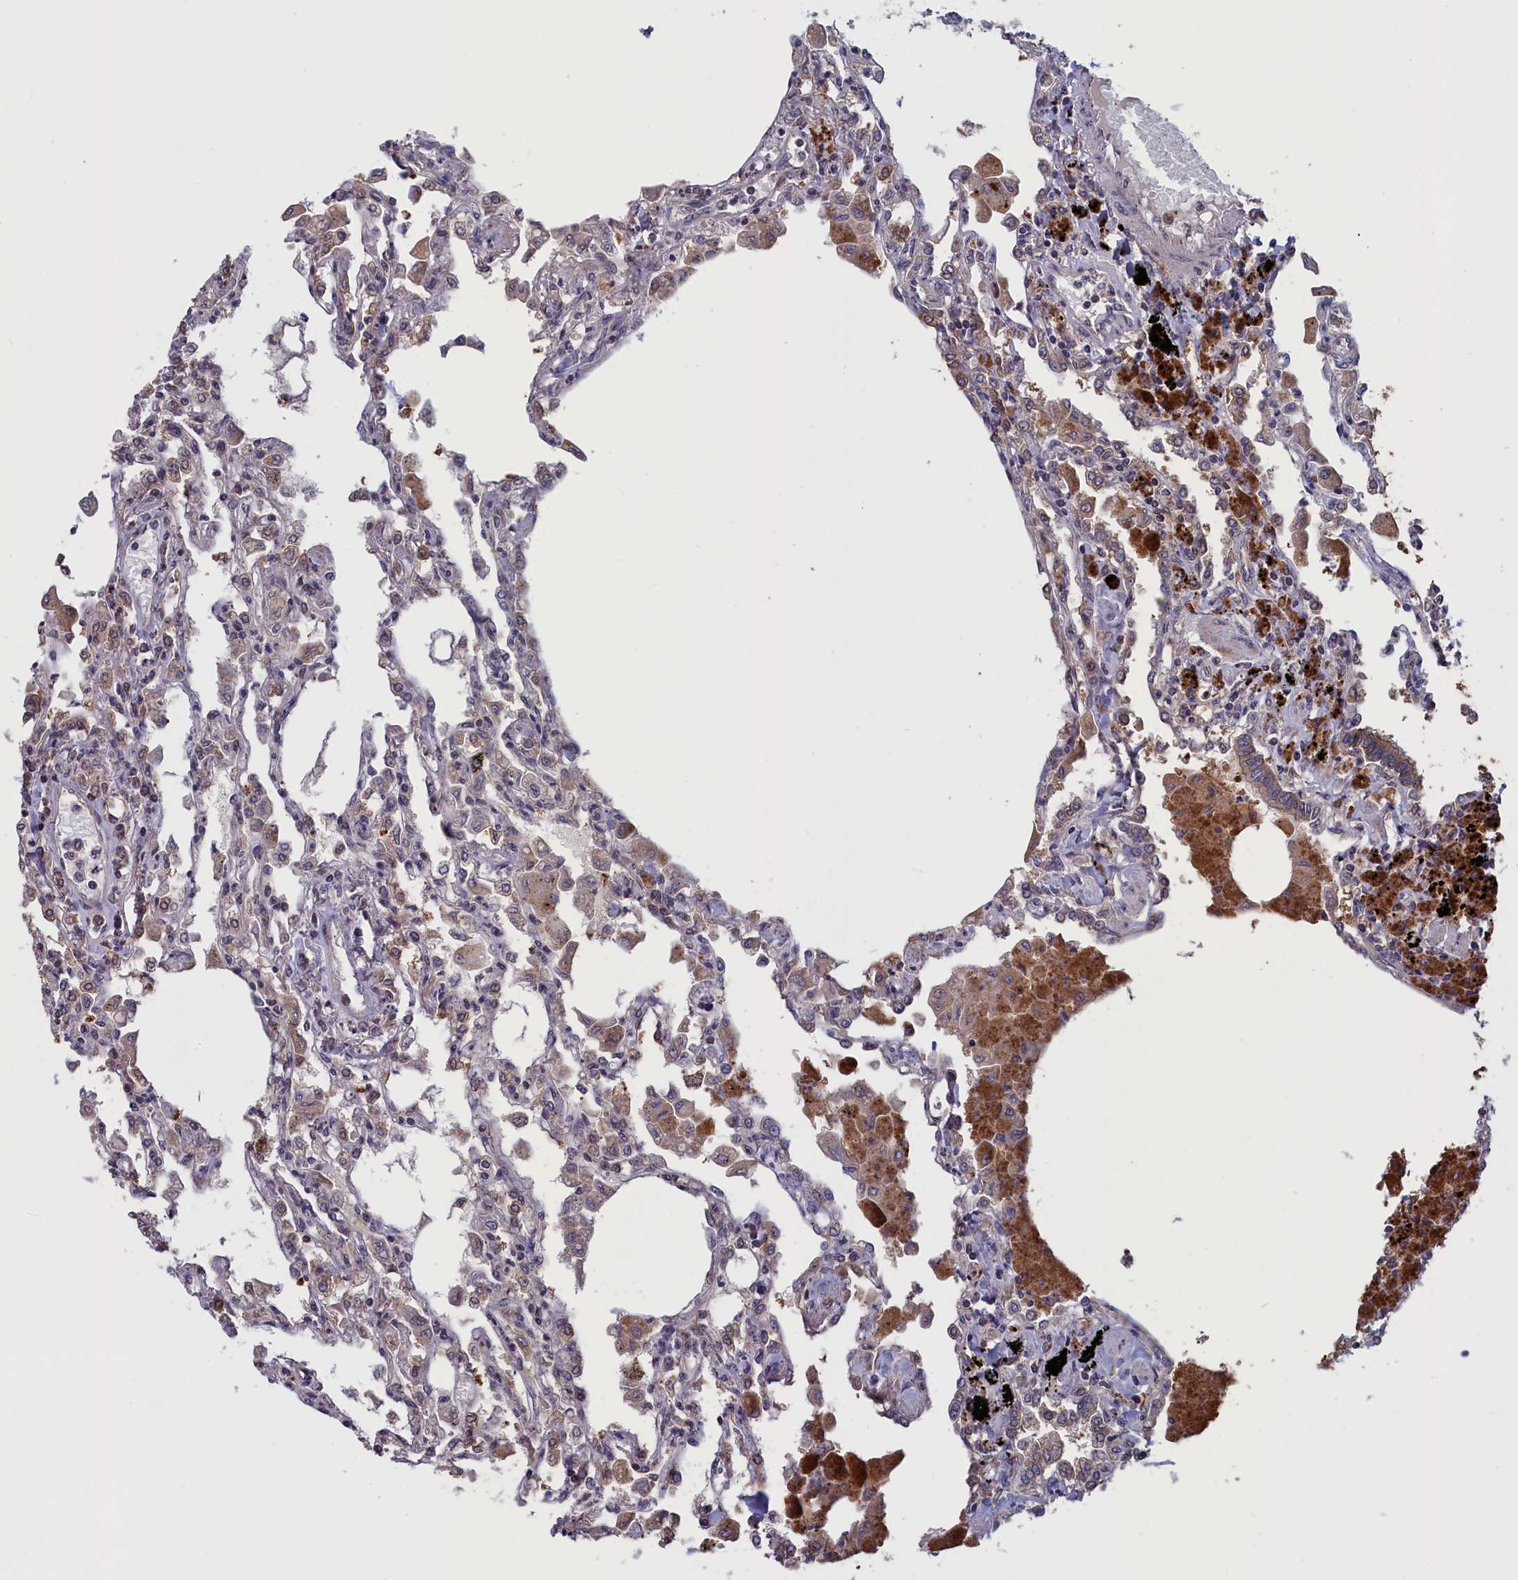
{"staining": {"intensity": "strong", "quantity": "<25%", "location": "cytoplasmic/membranous"}, "tissue": "lung", "cell_type": "Alveolar cells", "image_type": "normal", "snomed": [{"axis": "morphology", "description": "Normal tissue, NOS"}, {"axis": "topography", "description": "Bronchus"}, {"axis": "topography", "description": "Lung"}], "caption": "Lung stained with DAB immunohistochemistry reveals medium levels of strong cytoplasmic/membranous staining in approximately <25% of alveolar cells. The staining was performed using DAB (3,3'-diaminobenzidine), with brown indicating positive protein expression. Nuclei are stained blue with hematoxylin.", "gene": "CACTIN", "patient": {"sex": "female", "age": 49}}